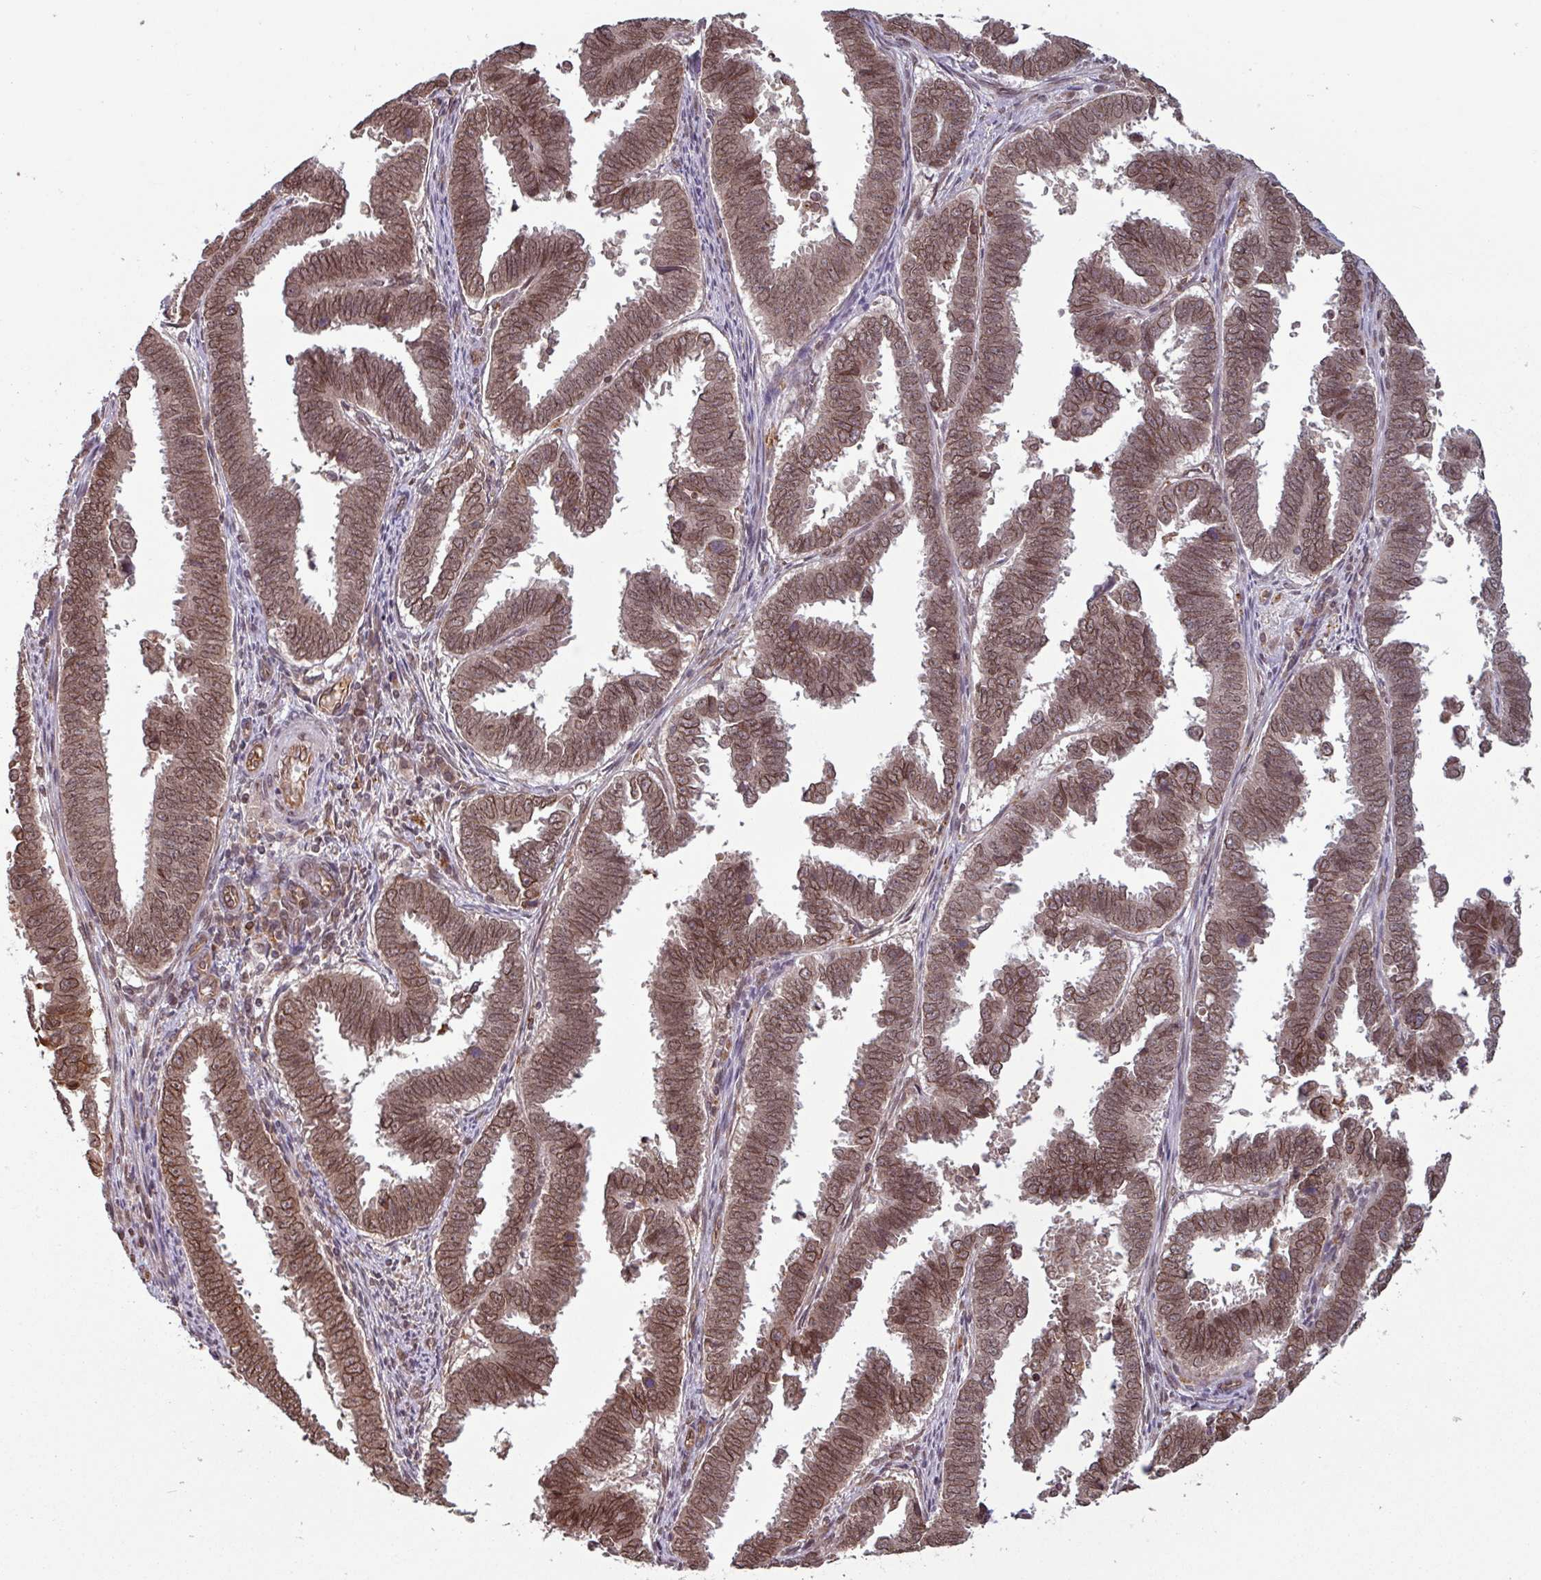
{"staining": {"intensity": "moderate", "quantity": ">75%", "location": "cytoplasmic/membranous,nuclear"}, "tissue": "endometrial cancer", "cell_type": "Tumor cells", "image_type": "cancer", "snomed": [{"axis": "morphology", "description": "Adenocarcinoma, NOS"}, {"axis": "topography", "description": "Endometrium"}], "caption": "Endometrial cancer (adenocarcinoma) stained with DAB (3,3'-diaminobenzidine) IHC exhibits medium levels of moderate cytoplasmic/membranous and nuclear positivity in approximately >75% of tumor cells.", "gene": "RBM4B", "patient": {"sex": "female", "age": 75}}